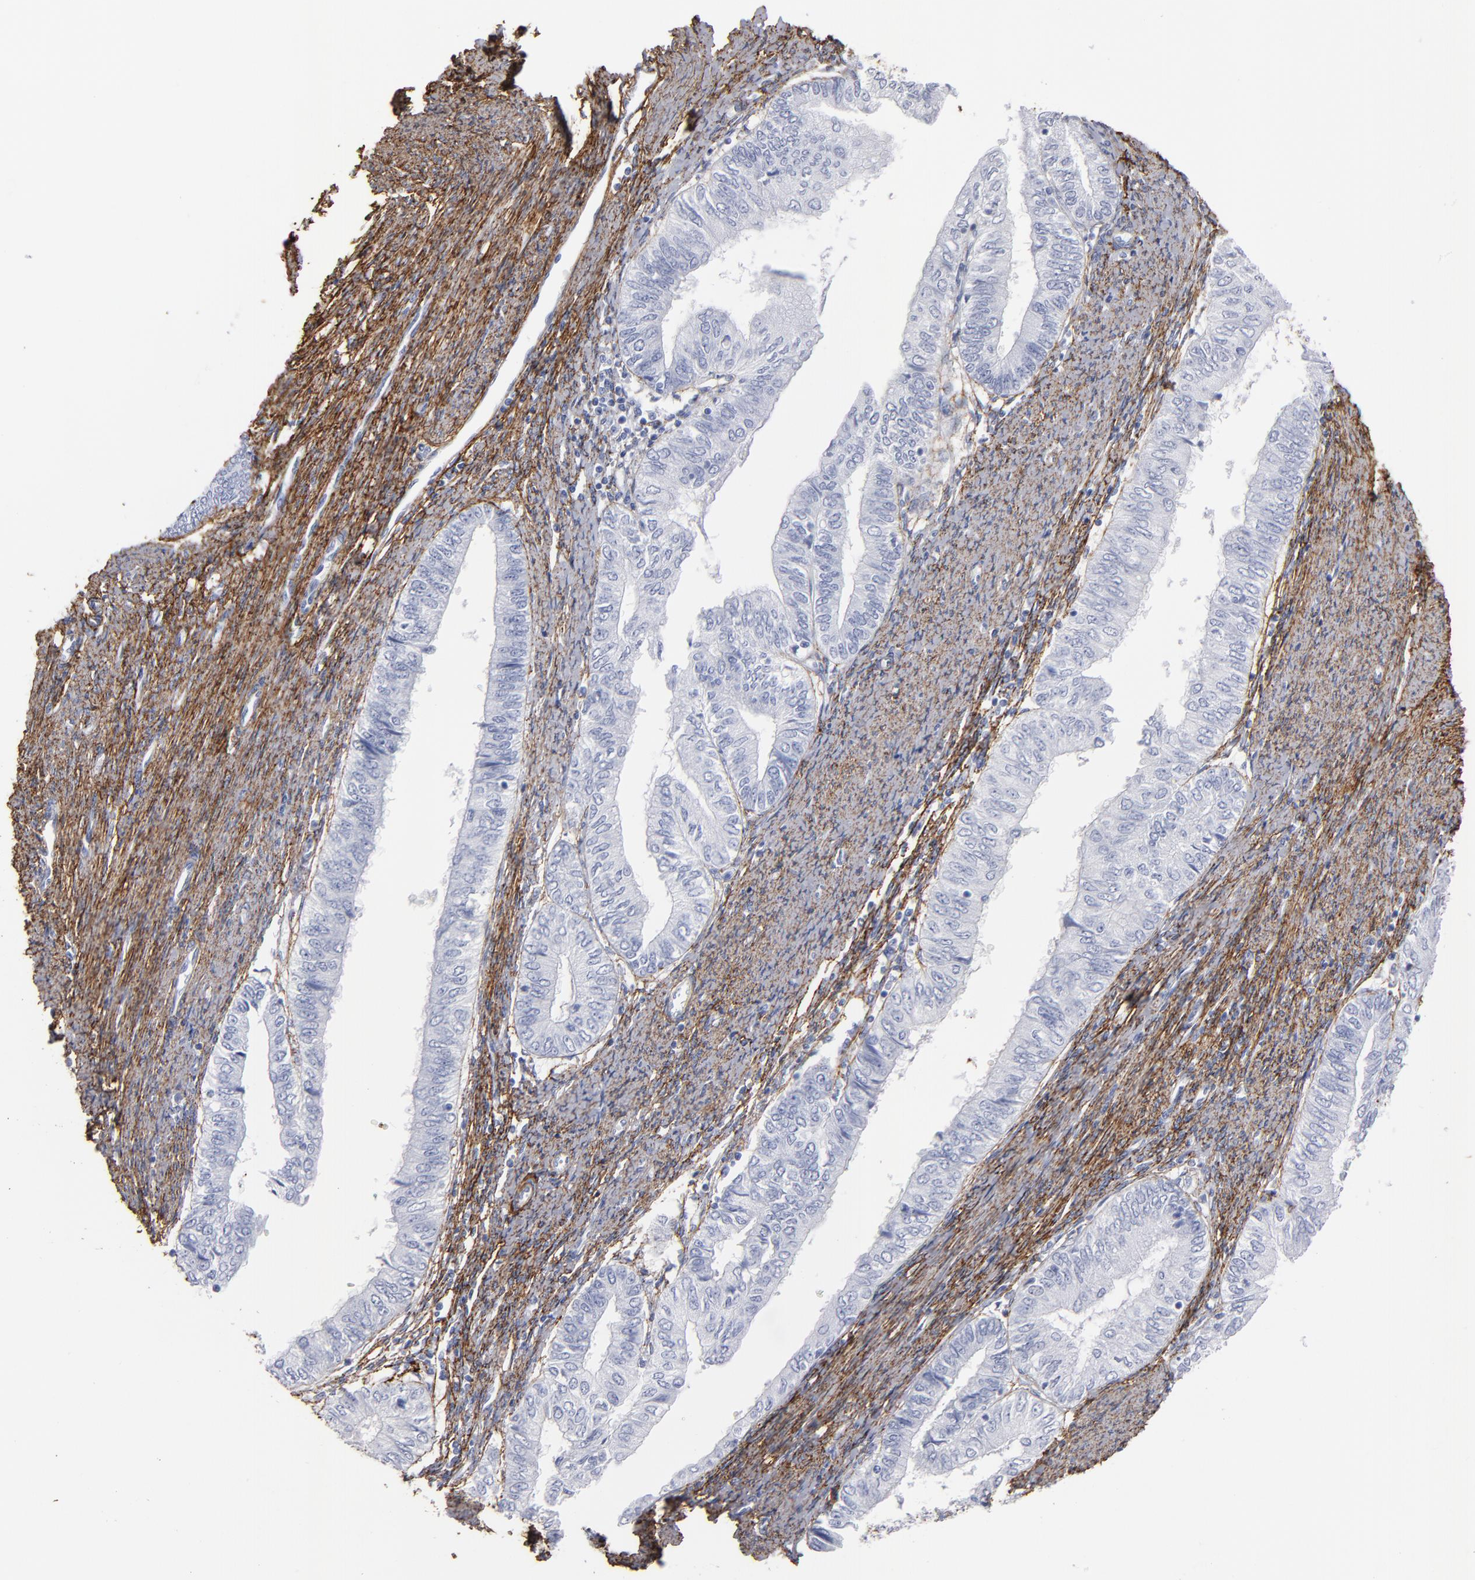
{"staining": {"intensity": "negative", "quantity": "none", "location": "none"}, "tissue": "endometrial cancer", "cell_type": "Tumor cells", "image_type": "cancer", "snomed": [{"axis": "morphology", "description": "Adenocarcinoma, NOS"}, {"axis": "topography", "description": "Endometrium"}], "caption": "Immunohistochemical staining of human endometrial cancer (adenocarcinoma) shows no significant expression in tumor cells.", "gene": "EMILIN1", "patient": {"sex": "female", "age": 66}}